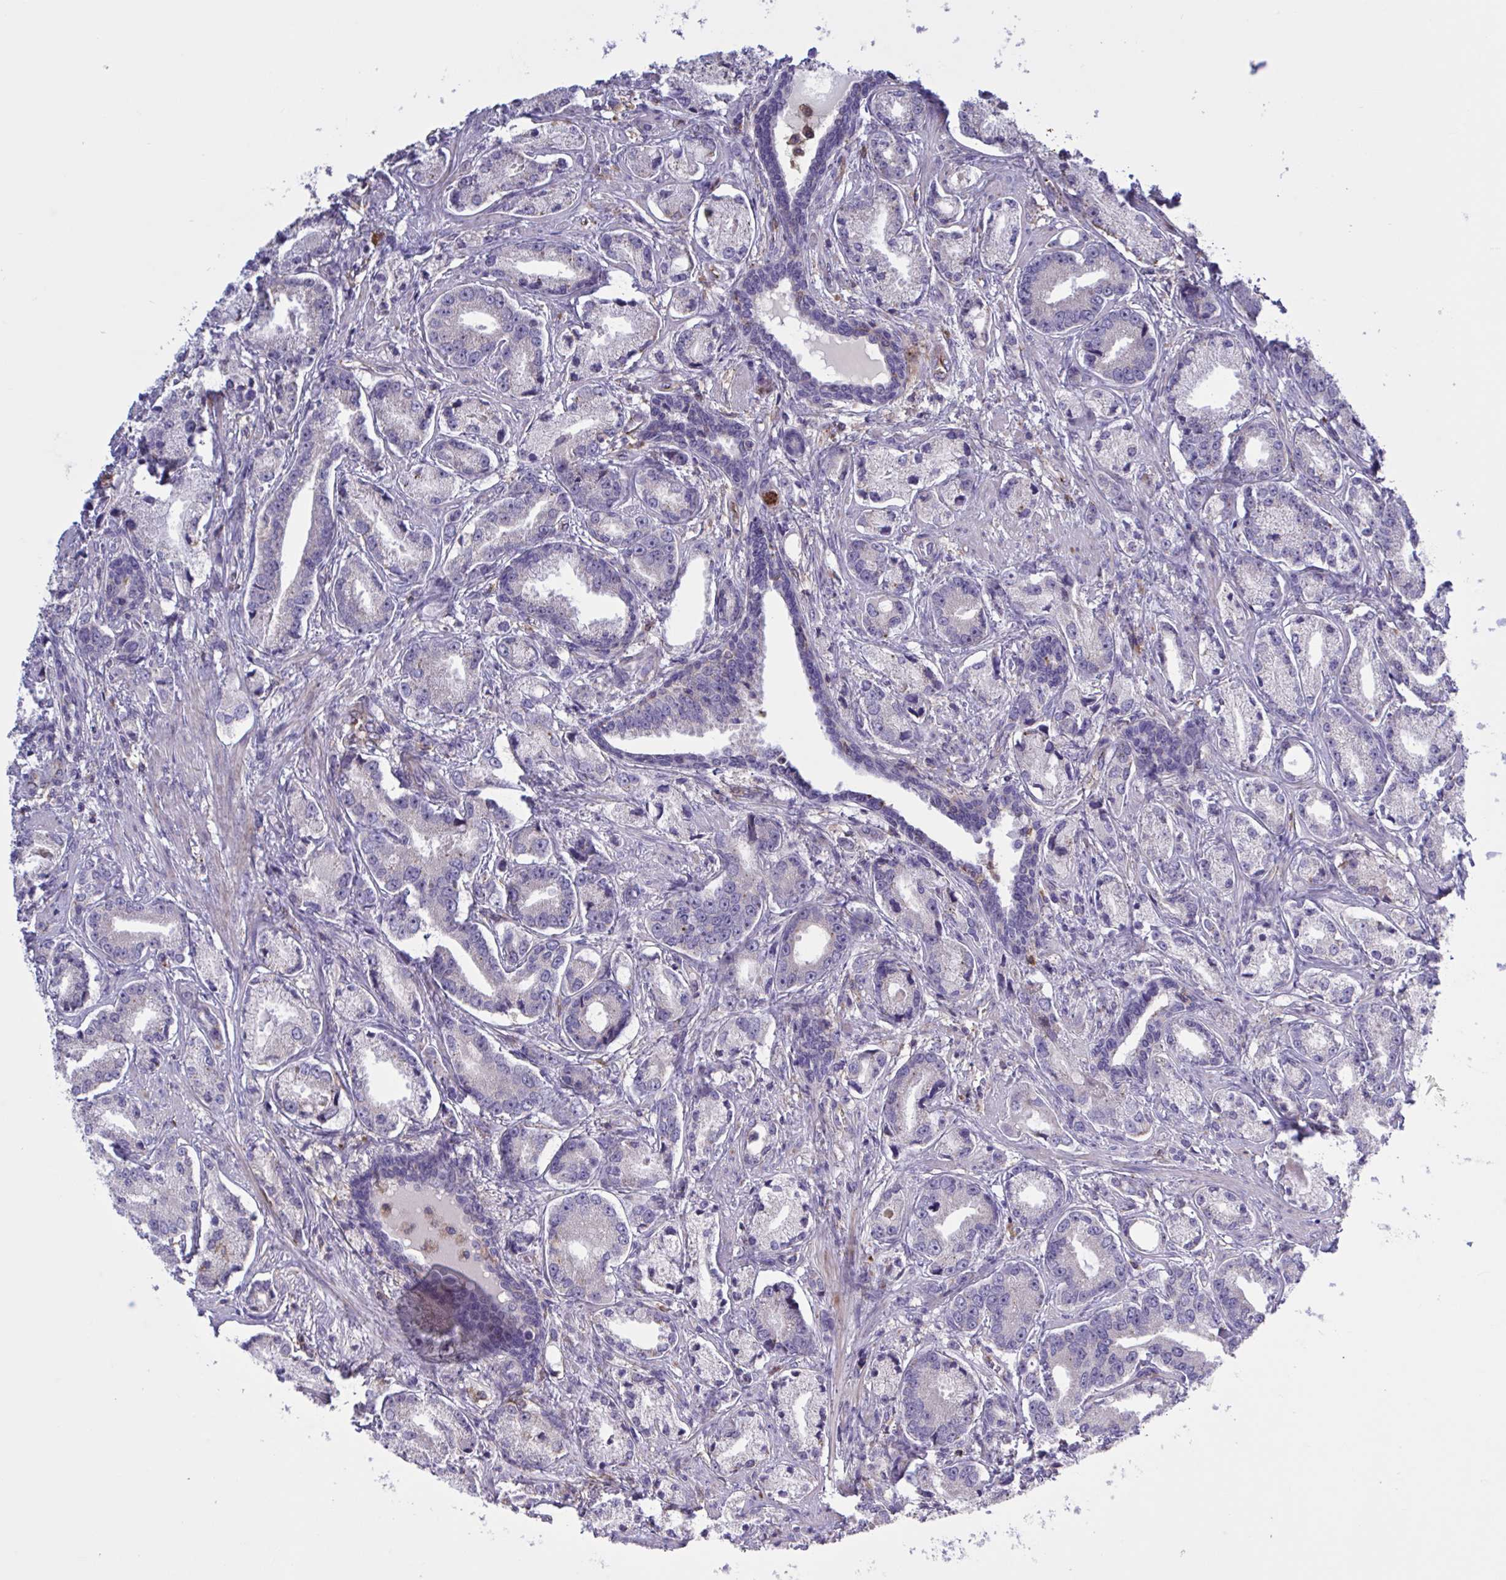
{"staining": {"intensity": "negative", "quantity": "none", "location": "none"}, "tissue": "prostate cancer", "cell_type": "Tumor cells", "image_type": "cancer", "snomed": [{"axis": "morphology", "description": "Adenocarcinoma, High grade"}, {"axis": "topography", "description": "Prostate and seminal vesicle, NOS"}], "caption": "Immunohistochemistry histopathology image of neoplastic tissue: human prostate cancer (high-grade adenocarcinoma) stained with DAB (3,3'-diaminobenzidine) shows no significant protein expression in tumor cells.", "gene": "CD101", "patient": {"sex": "male", "age": 61}}